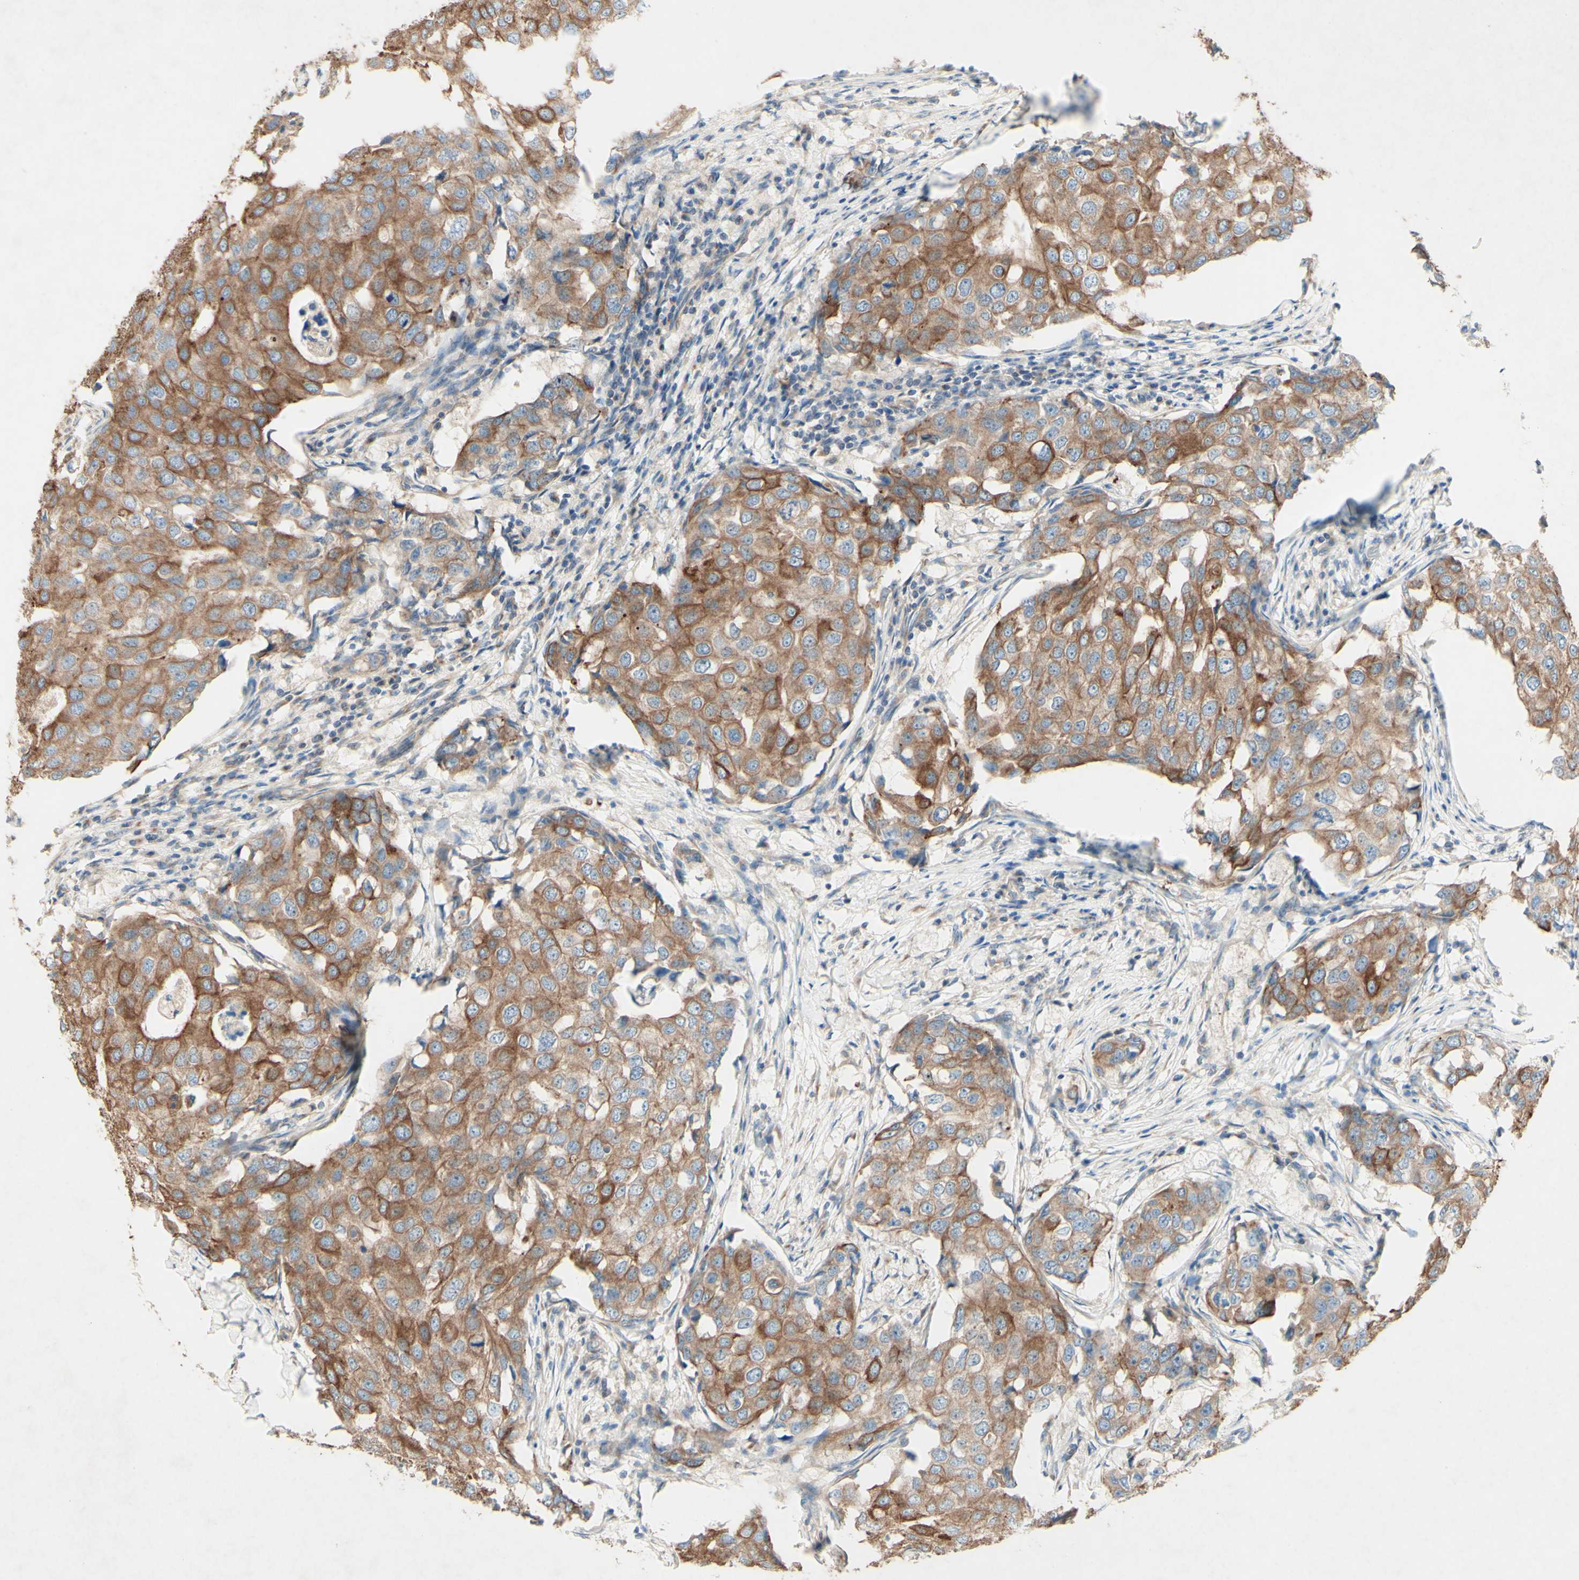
{"staining": {"intensity": "moderate", "quantity": ">75%", "location": "cytoplasmic/membranous"}, "tissue": "breast cancer", "cell_type": "Tumor cells", "image_type": "cancer", "snomed": [{"axis": "morphology", "description": "Duct carcinoma"}, {"axis": "topography", "description": "Breast"}], "caption": "A high-resolution photomicrograph shows IHC staining of breast intraductal carcinoma, which displays moderate cytoplasmic/membranous expression in approximately >75% of tumor cells.", "gene": "MTM1", "patient": {"sex": "female", "age": 27}}